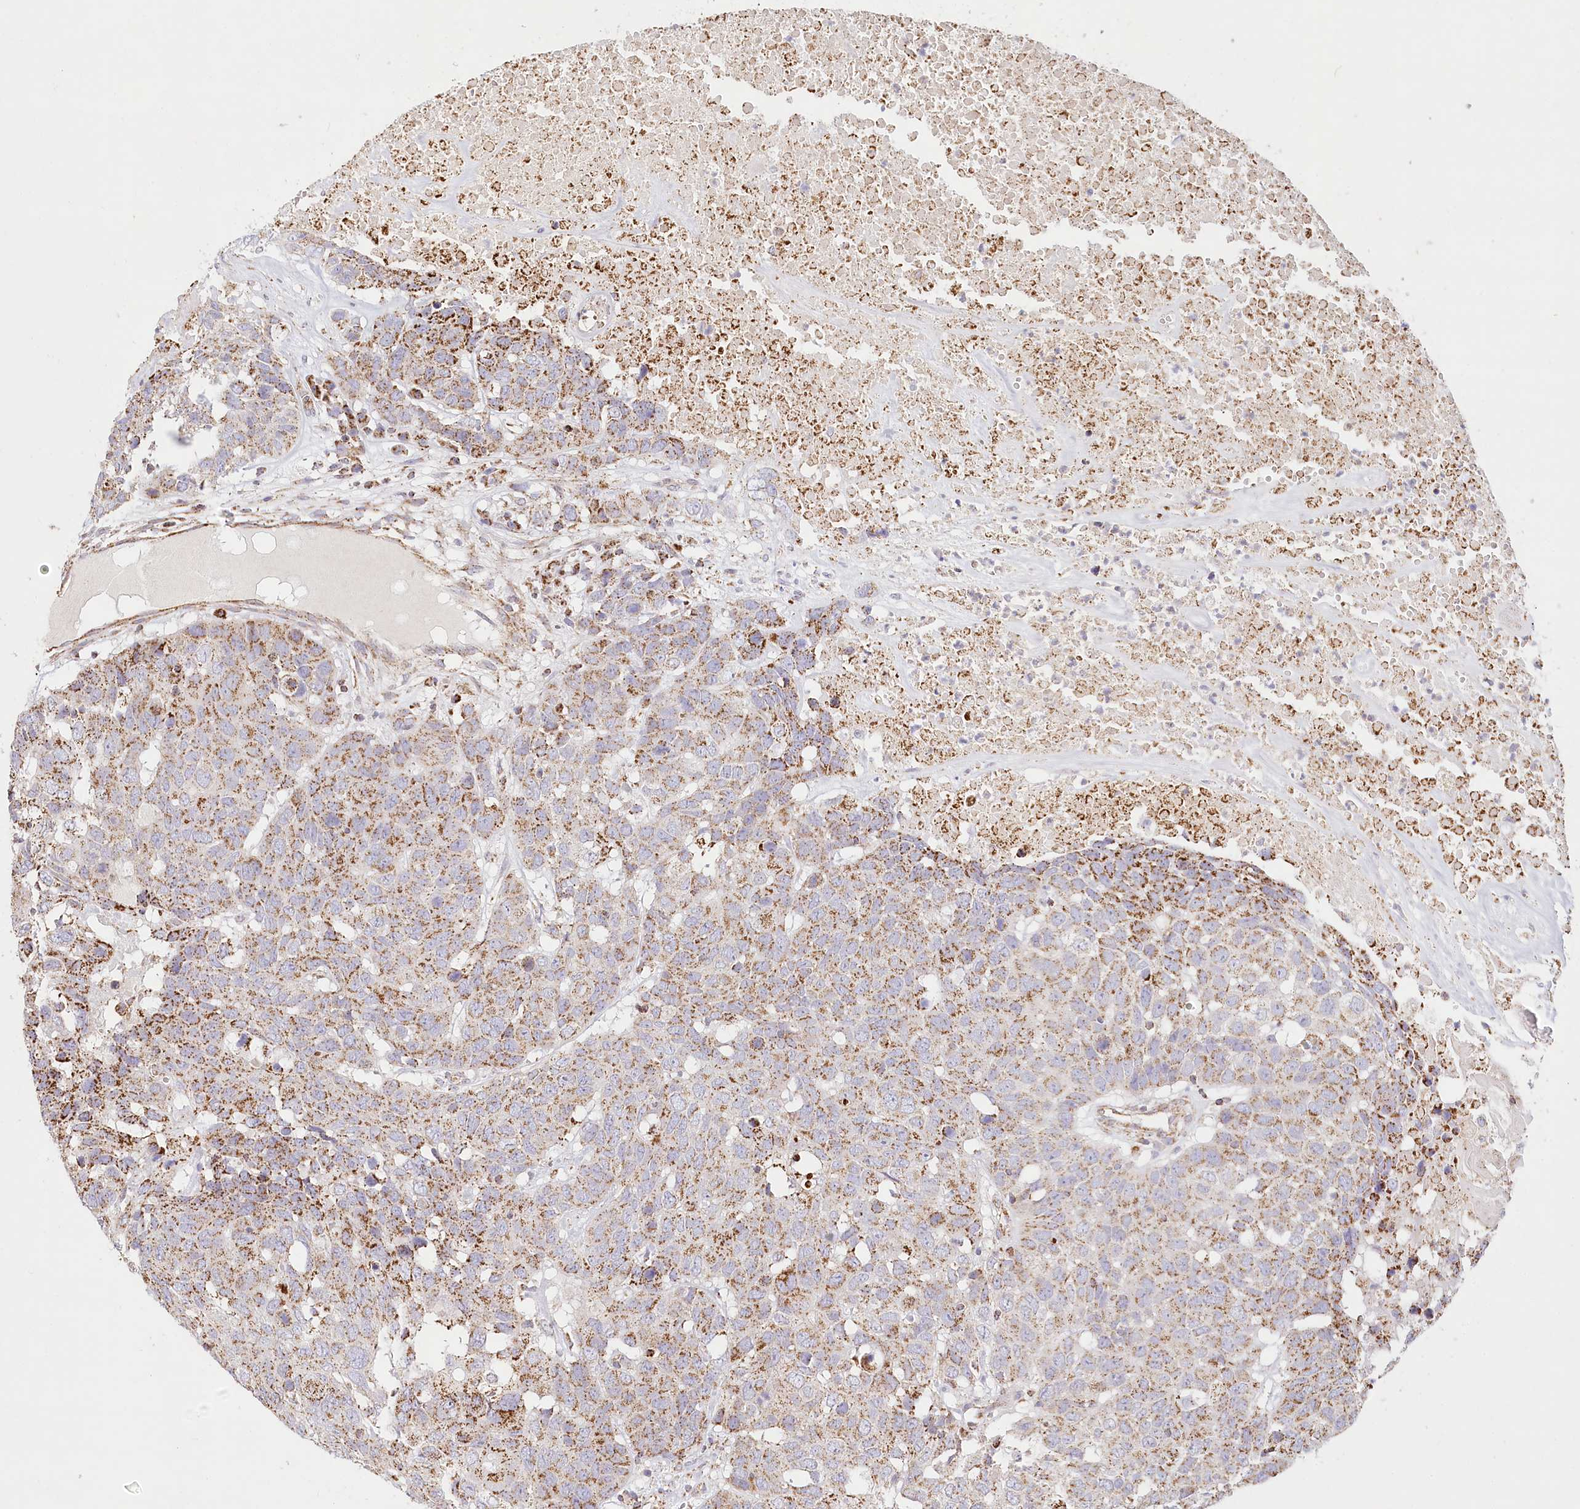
{"staining": {"intensity": "moderate", "quantity": ">75%", "location": "cytoplasmic/membranous"}, "tissue": "head and neck cancer", "cell_type": "Tumor cells", "image_type": "cancer", "snomed": [{"axis": "morphology", "description": "Squamous cell carcinoma, NOS"}, {"axis": "topography", "description": "Head-Neck"}], "caption": "Immunohistochemical staining of human head and neck squamous cell carcinoma displays moderate cytoplasmic/membranous protein staining in approximately >75% of tumor cells.", "gene": "UMPS", "patient": {"sex": "male", "age": 66}}